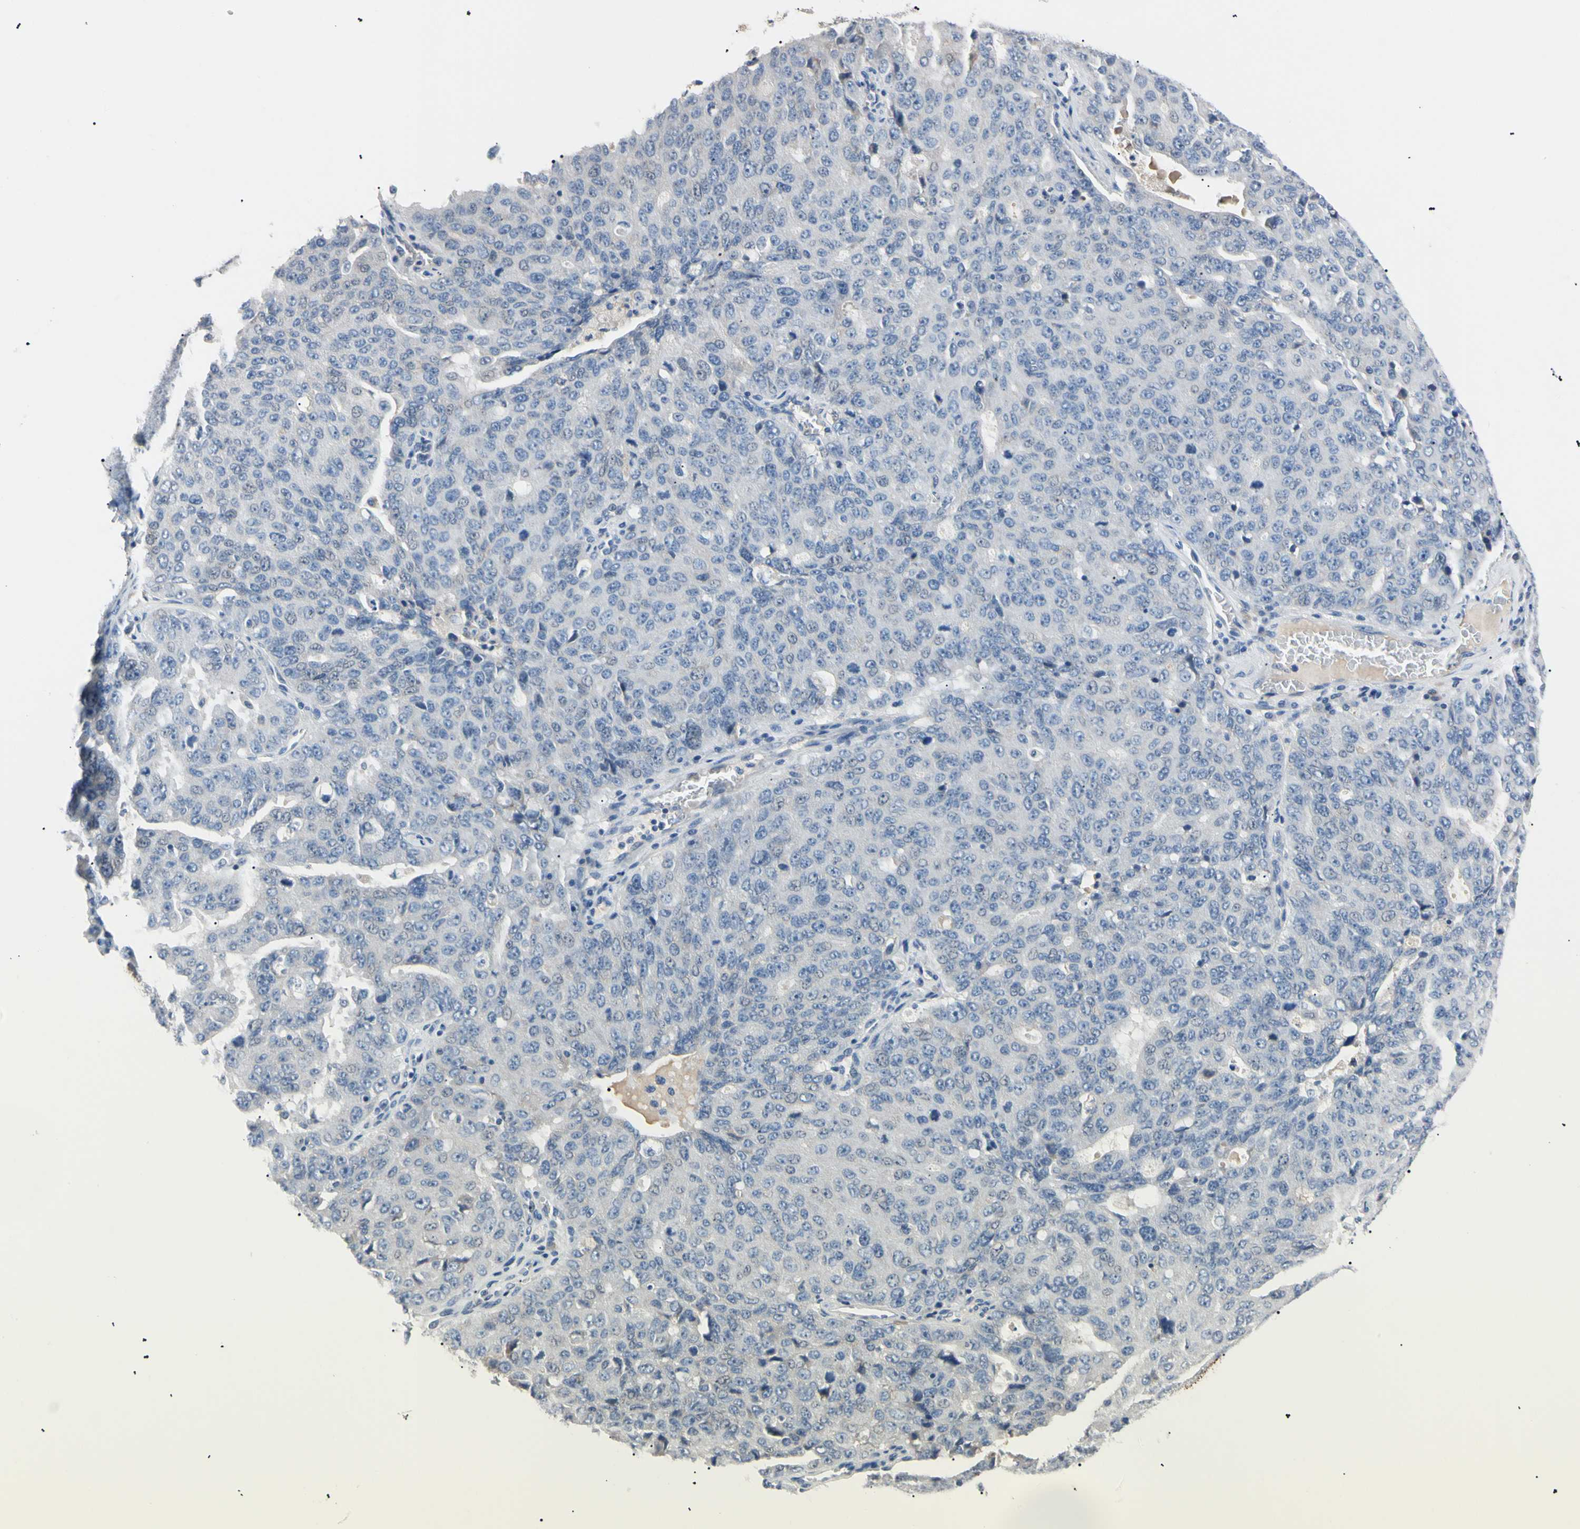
{"staining": {"intensity": "negative", "quantity": "none", "location": "none"}, "tissue": "ovarian cancer", "cell_type": "Tumor cells", "image_type": "cancer", "snomed": [{"axis": "morphology", "description": "Carcinoma, endometroid"}, {"axis": "topography", "description": "Ovary"}], "caption": "An image of ovarian cancer (endometroid carcinoma) stained for a protein demonstrates no brown staining in tumor cells.", "gene": "CGB3", "patient": {"sex": "female", "age": 62}}